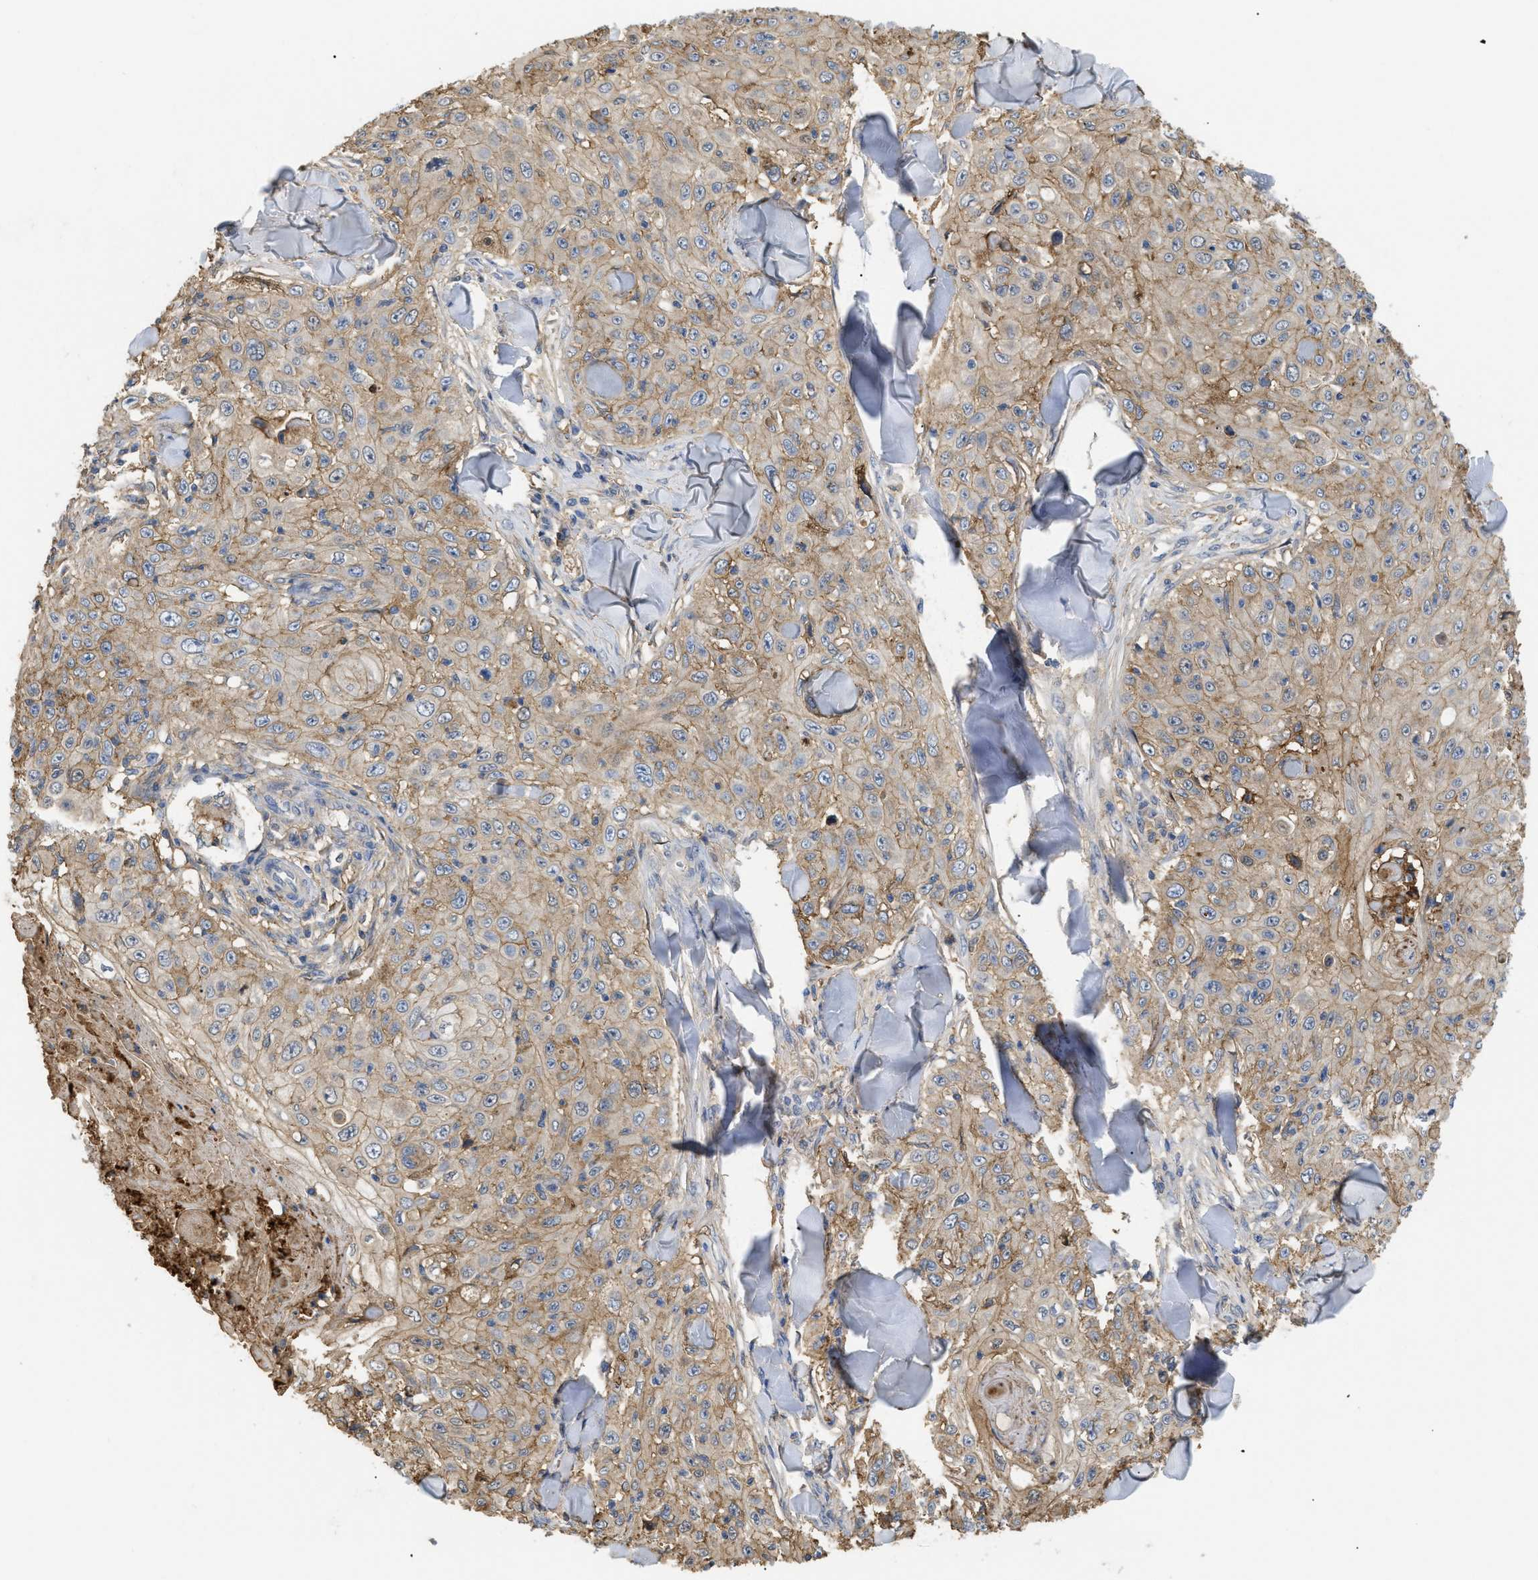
{"staining": {"intensity": "moderate", "quantity": "<25%", "location": "cytoplasmic/membranous"}, "tissue": "skin cancer", "cell_type": "Tumor cells", "image_type": "cancer", "snomed": [{"axis": "morphology", "description": "Squamous cell carcinoma, NOS"}, {"axis": "topography", "description": "Skin"}], "caption": "Skin cancer (squamous cell carcinoma) stained for a protein (brown) shows moderate cytoplasmic/membranous positive expression in about <25% of tumor cells.", "gene": "ANXA4", "patient": {"sex": "male", "age": 86}}